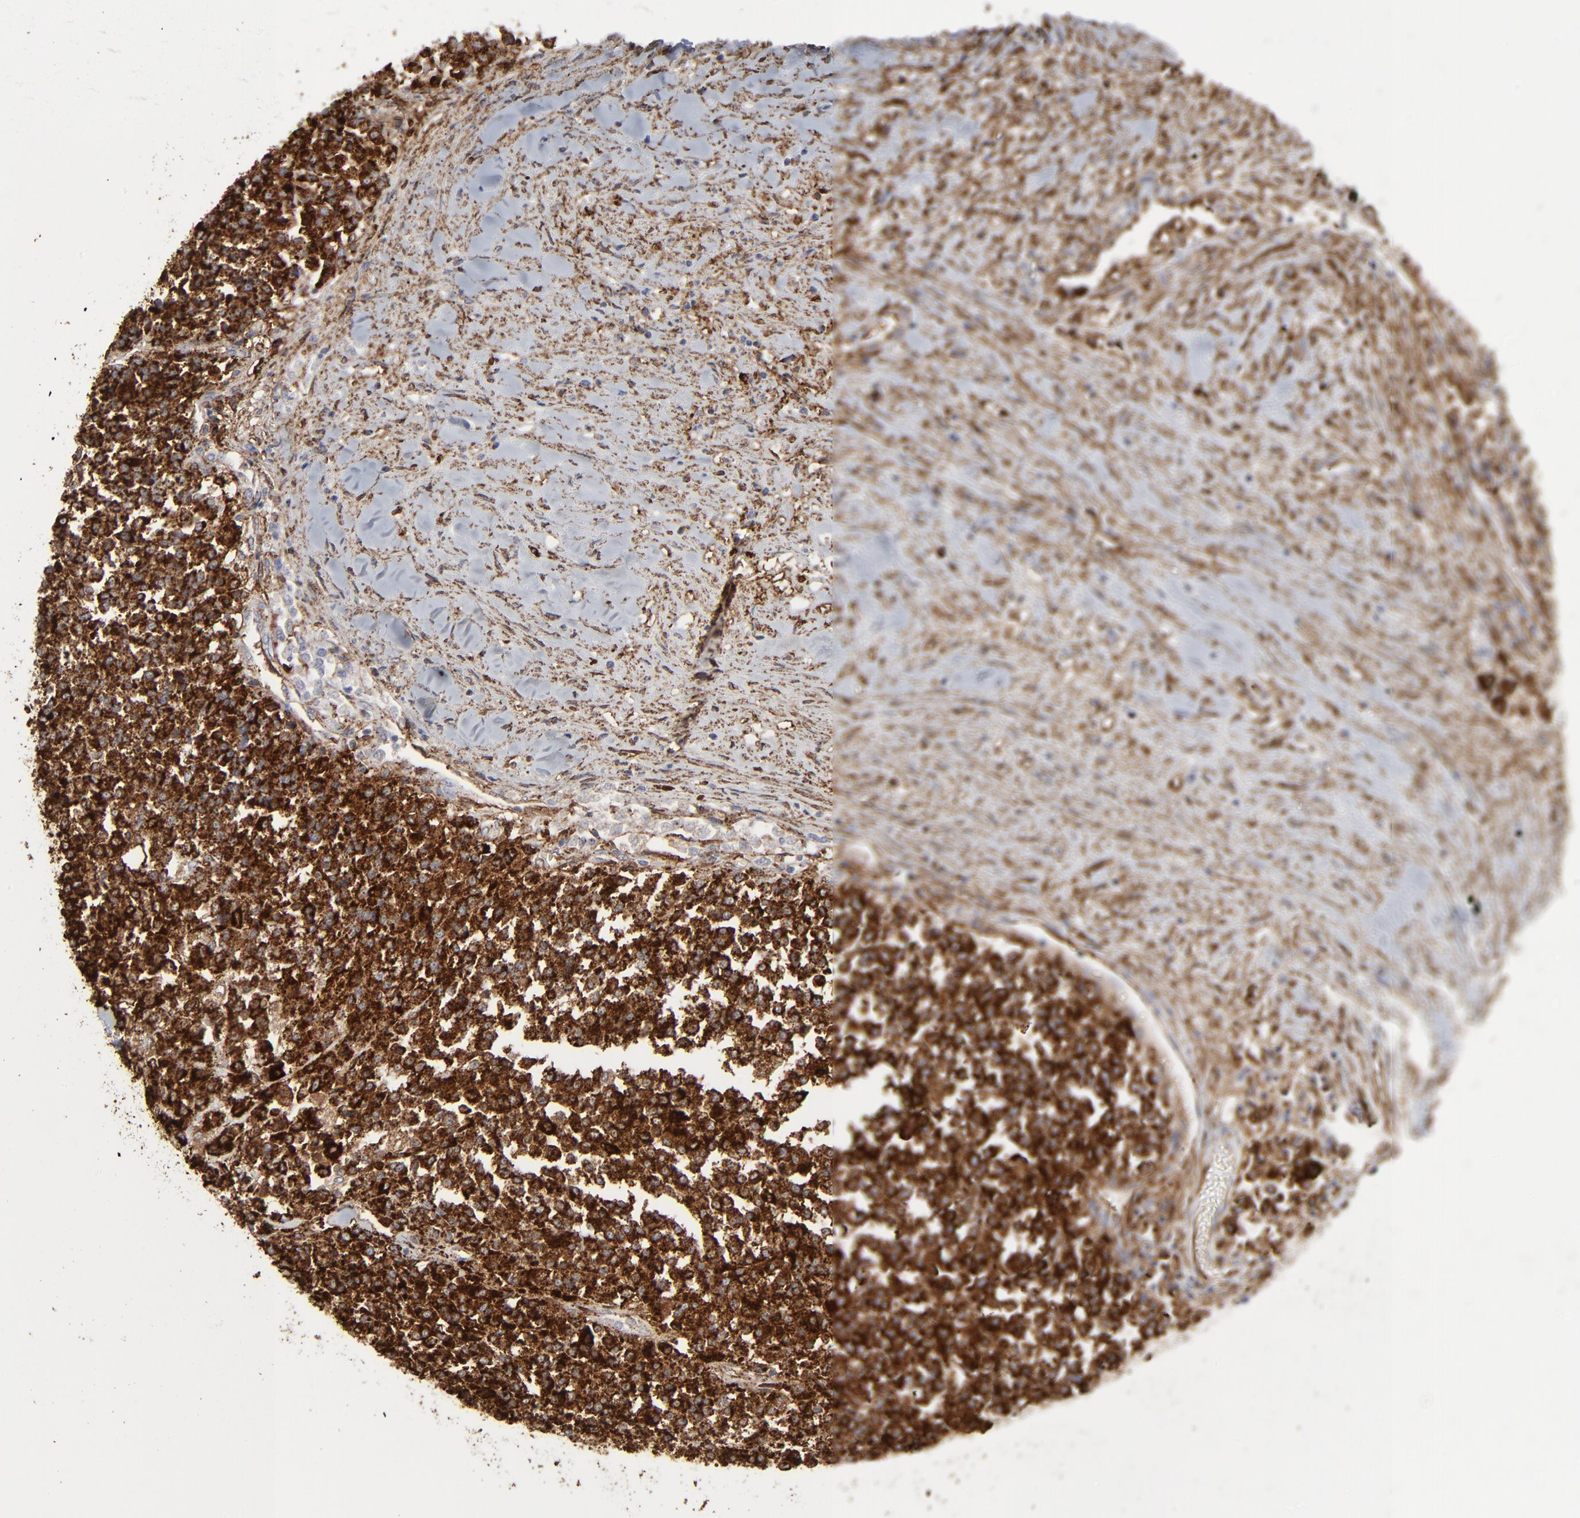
{"staining": {"intensity": "strong", "quantity": ">75%", "location": "cytoplasmic/membranous"}, "tissue": "testis cancer", "cell_type": "Tumor cells", "image_type": "cancer", "snomed": [{"axis": "morphology", "description": "Seminoma, NOS"}, {"axis": "topography", "description": "Testis"}], "caption": "DAB (3,3'-diaminobenzidine) immunohistochemical staining of human testis cancer (seminoma) displays strong cytoplasmic/membranous protein positivity in approximately >75% of tumor cells.", "gene": "ANXA5", "patient": {"sex": "male", "age": 59}}